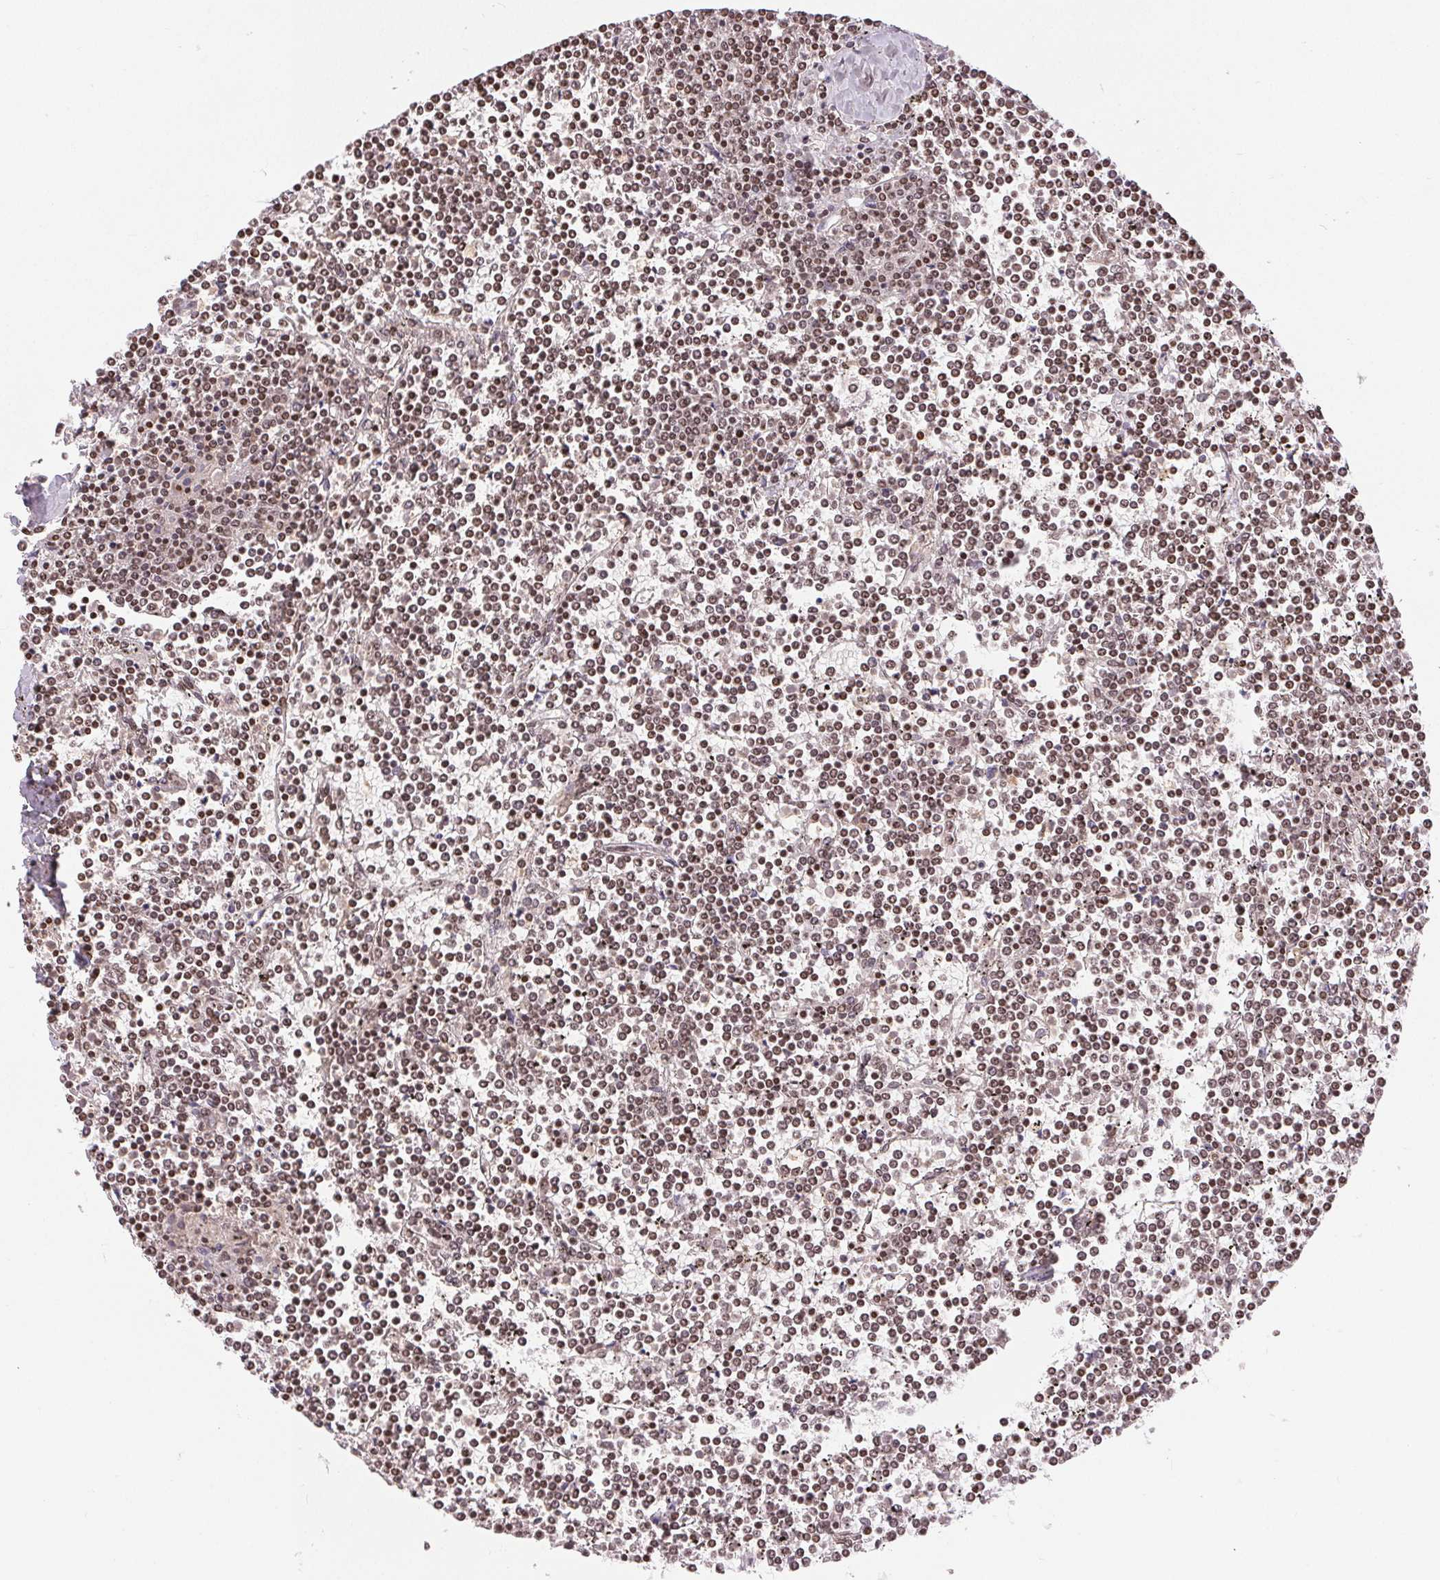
{"staining": {"intensity": "moderate", "quantity": ">75%", "location": "nuclear"}, "tissue": "lymphoma", "cell_type": "Tumor cells", "image_type": "cancer", "snomed": [{"axis": "morphology", "description": "Malignant lymphoma, non-Hodgkin's type, Low grade"}, {"axis": "topography", "description": "Spleen"}], "caption": "IHC photomicrograph of human lymphoma stained for a protein (brown), which displays medium levels of moderate nuclear positivity in approximately >75% of tumor cells.", "gene": "MAPKAPK2", "patient": {"sex": "female", "age": 19}}